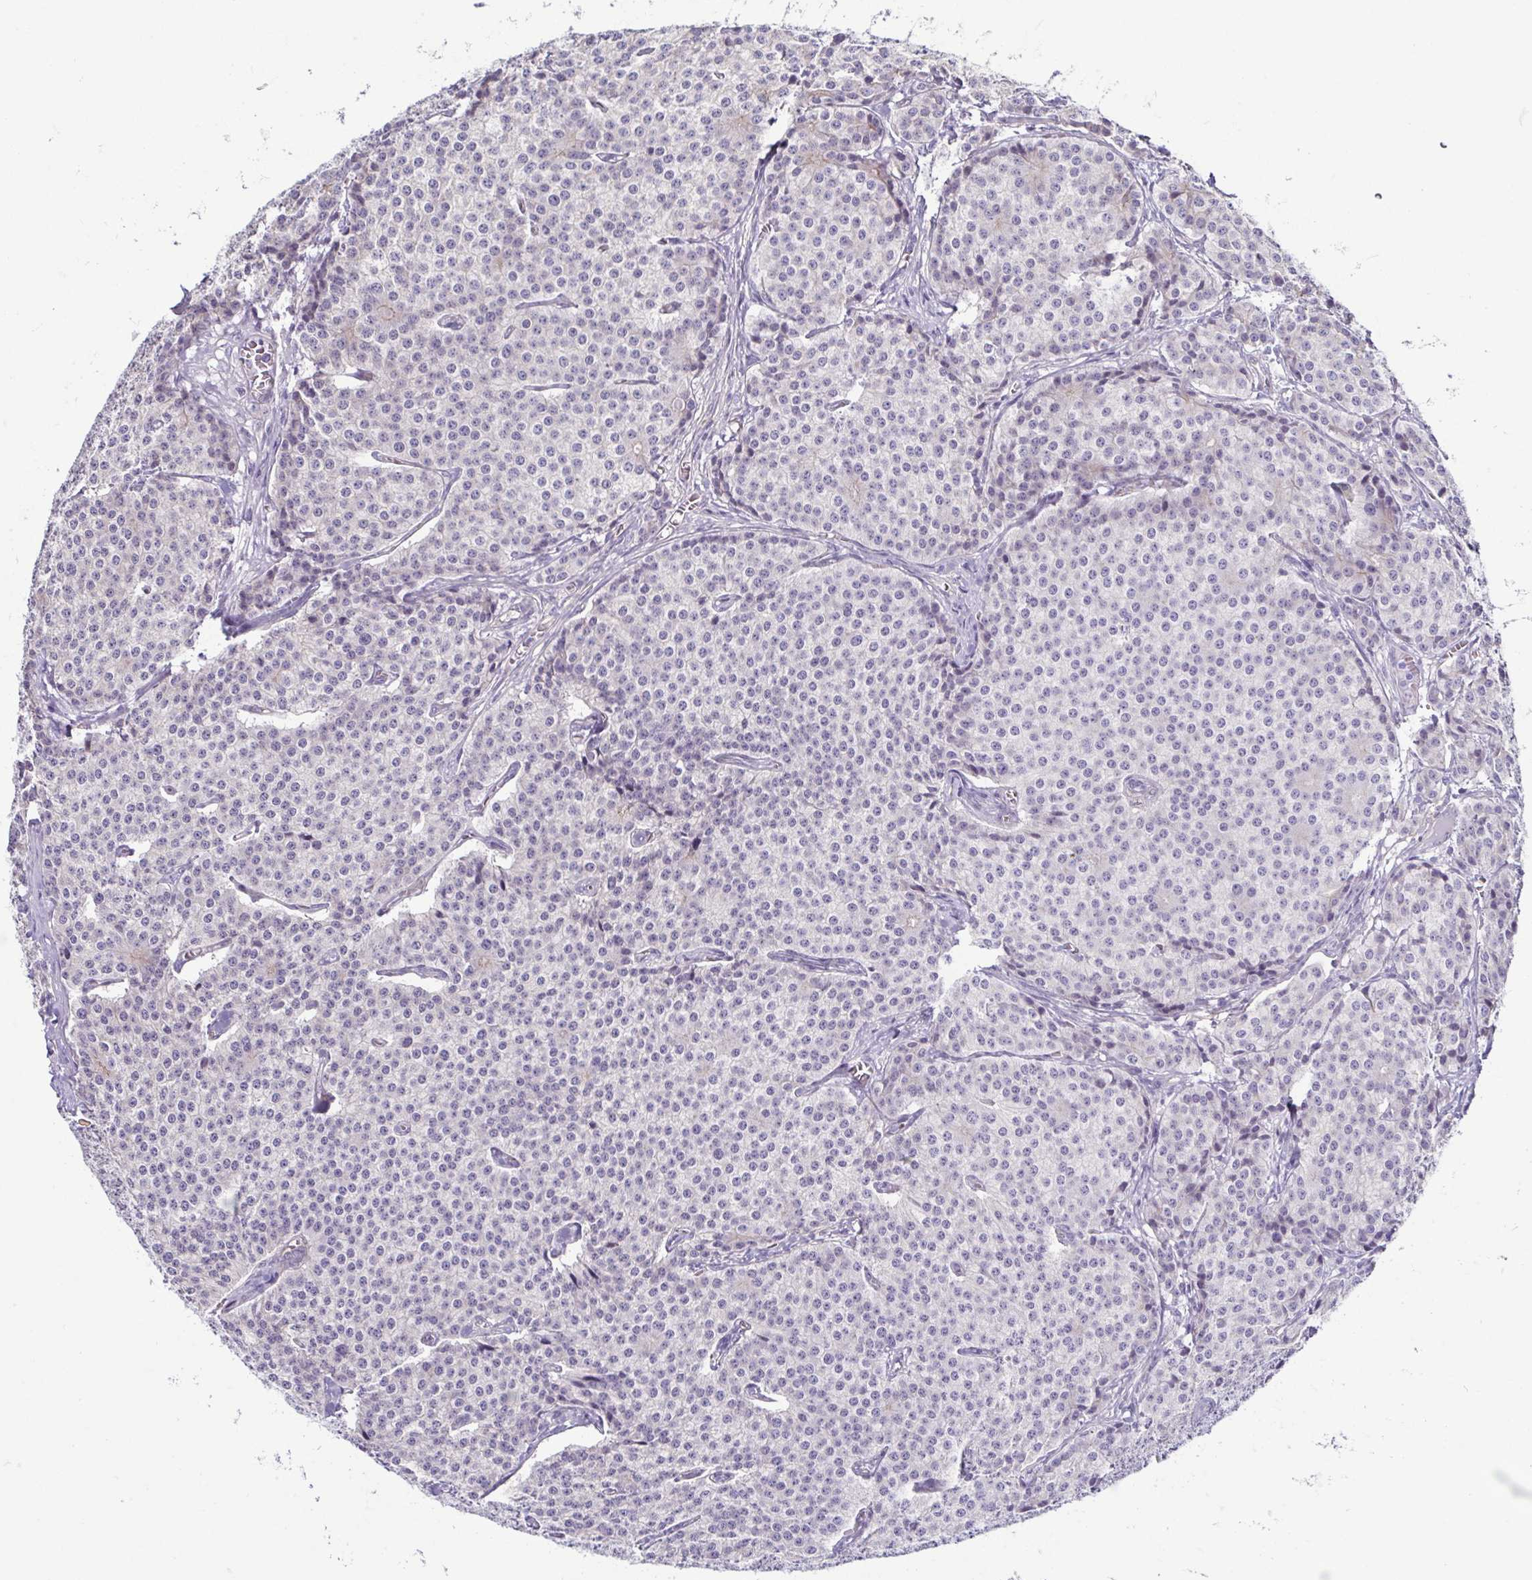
{"staining": {"intensity": "negative", "quantity": "none", "location": "none"}, "tissue": "carcinoid", "cell_type": "Tumor cells", "image_type": "cancer", "snomed": [{"axis": "morphology", "description": "Carcinoid, malignant, NOS"}, {"axis": "topography", "description": "Small intestine"}], "caption": "DAB immunohistochemical staining of malignant carcinoid displays no significant positivity in tumor cells.", "gene": "CASP14", "patient": {"sex": "female", "age": 64}}